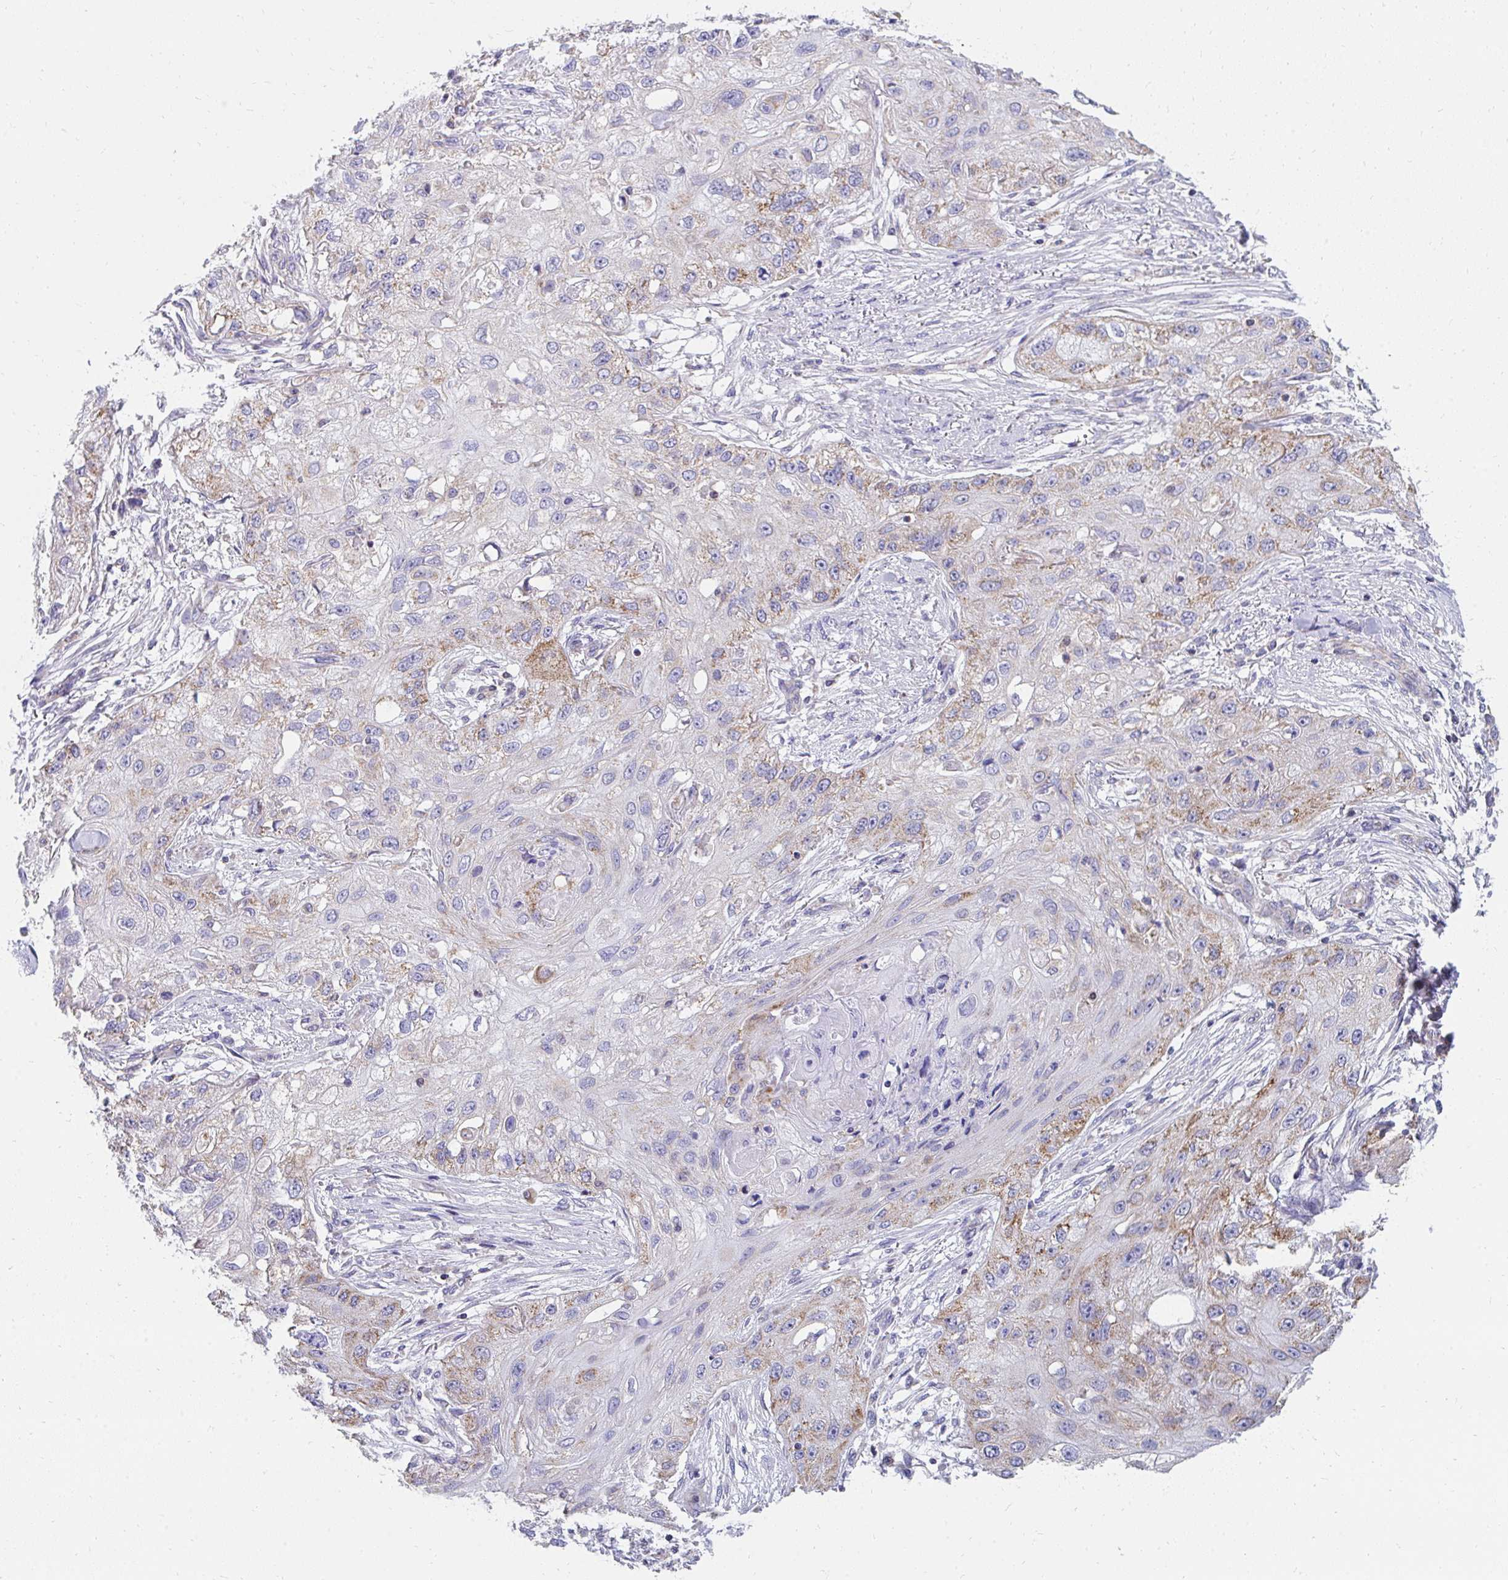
{"staining": {"intensity": "moderate", "quantity": "<25%", "location": "cytoplasmic/membranous"}, "tissue": "skin cancer", "cell_type": "Tumor cells", "image_type": "cancer", "snomed": [{"axis": "morphology", "description": "Squamous cell carcinoma, NOS"}, {"axis": "topography", "description": "Skin"}, {"axis": "topography", "description": "Vulva"}], "caption": "Protein expression analysis of human squamous cell carcinoma (skin) reveals moderate cytoplasmic/membranous positivity in approximately <25% of tumor cells.", "gene": "PC", "patient": {"sex": "female", "age": 86}}